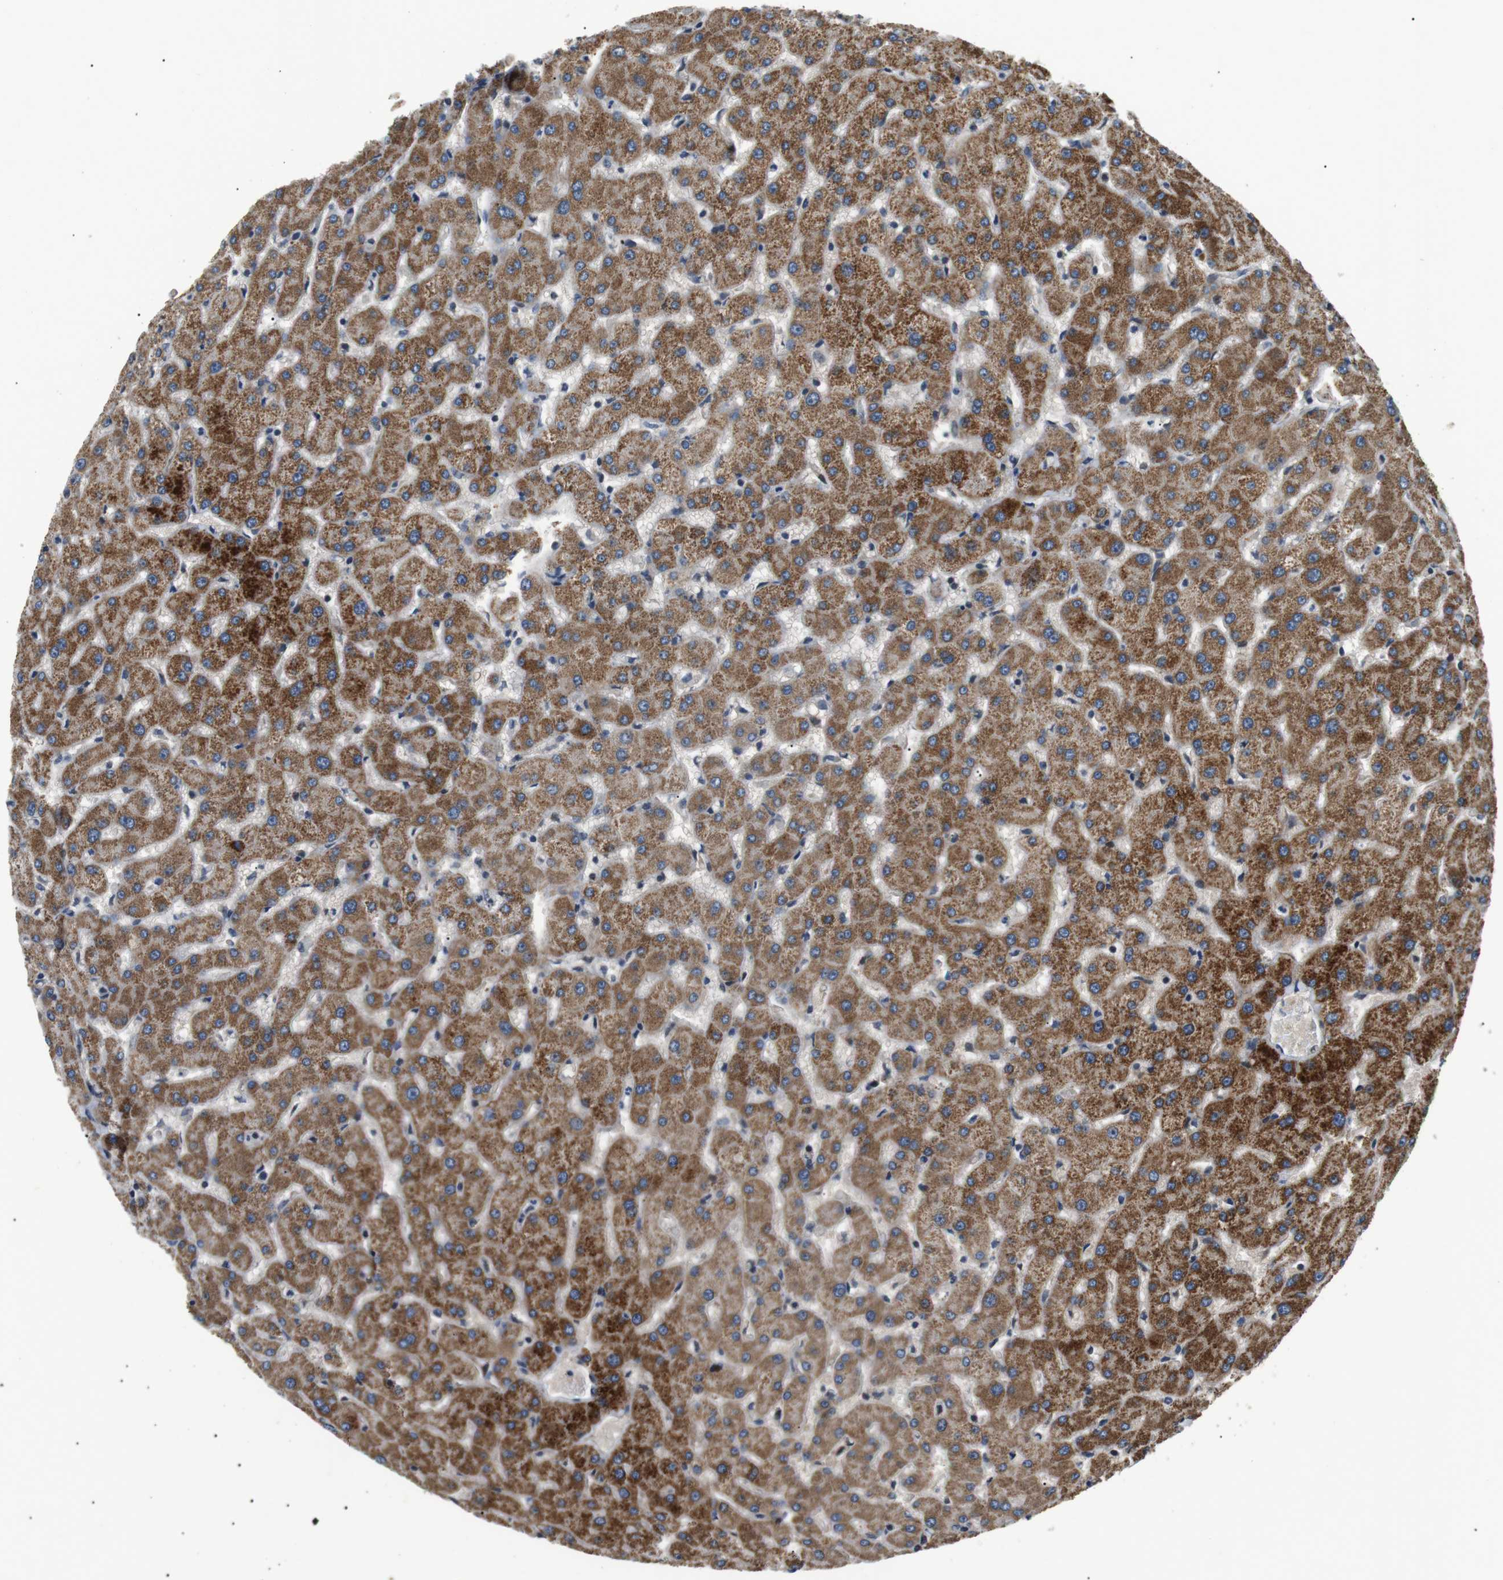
{"staining": {"intensity": "negative", "quantity": "none", "location": "none"}, "tissue": "liver", "cell_type": "Cholangiocytes", "image_type": "normal", "snomed": [{"axis": "morphology", "description": "Normal tissue, NOS"}, {"axis": "topography", "description": "Liver"}], "caption": "This is an immunohistochemistry photomicrograph of normal human liver. There is no staining in cholangiocytes.", "gene": "HSPA13", "patient": {"sex": "female", "age": 63}}